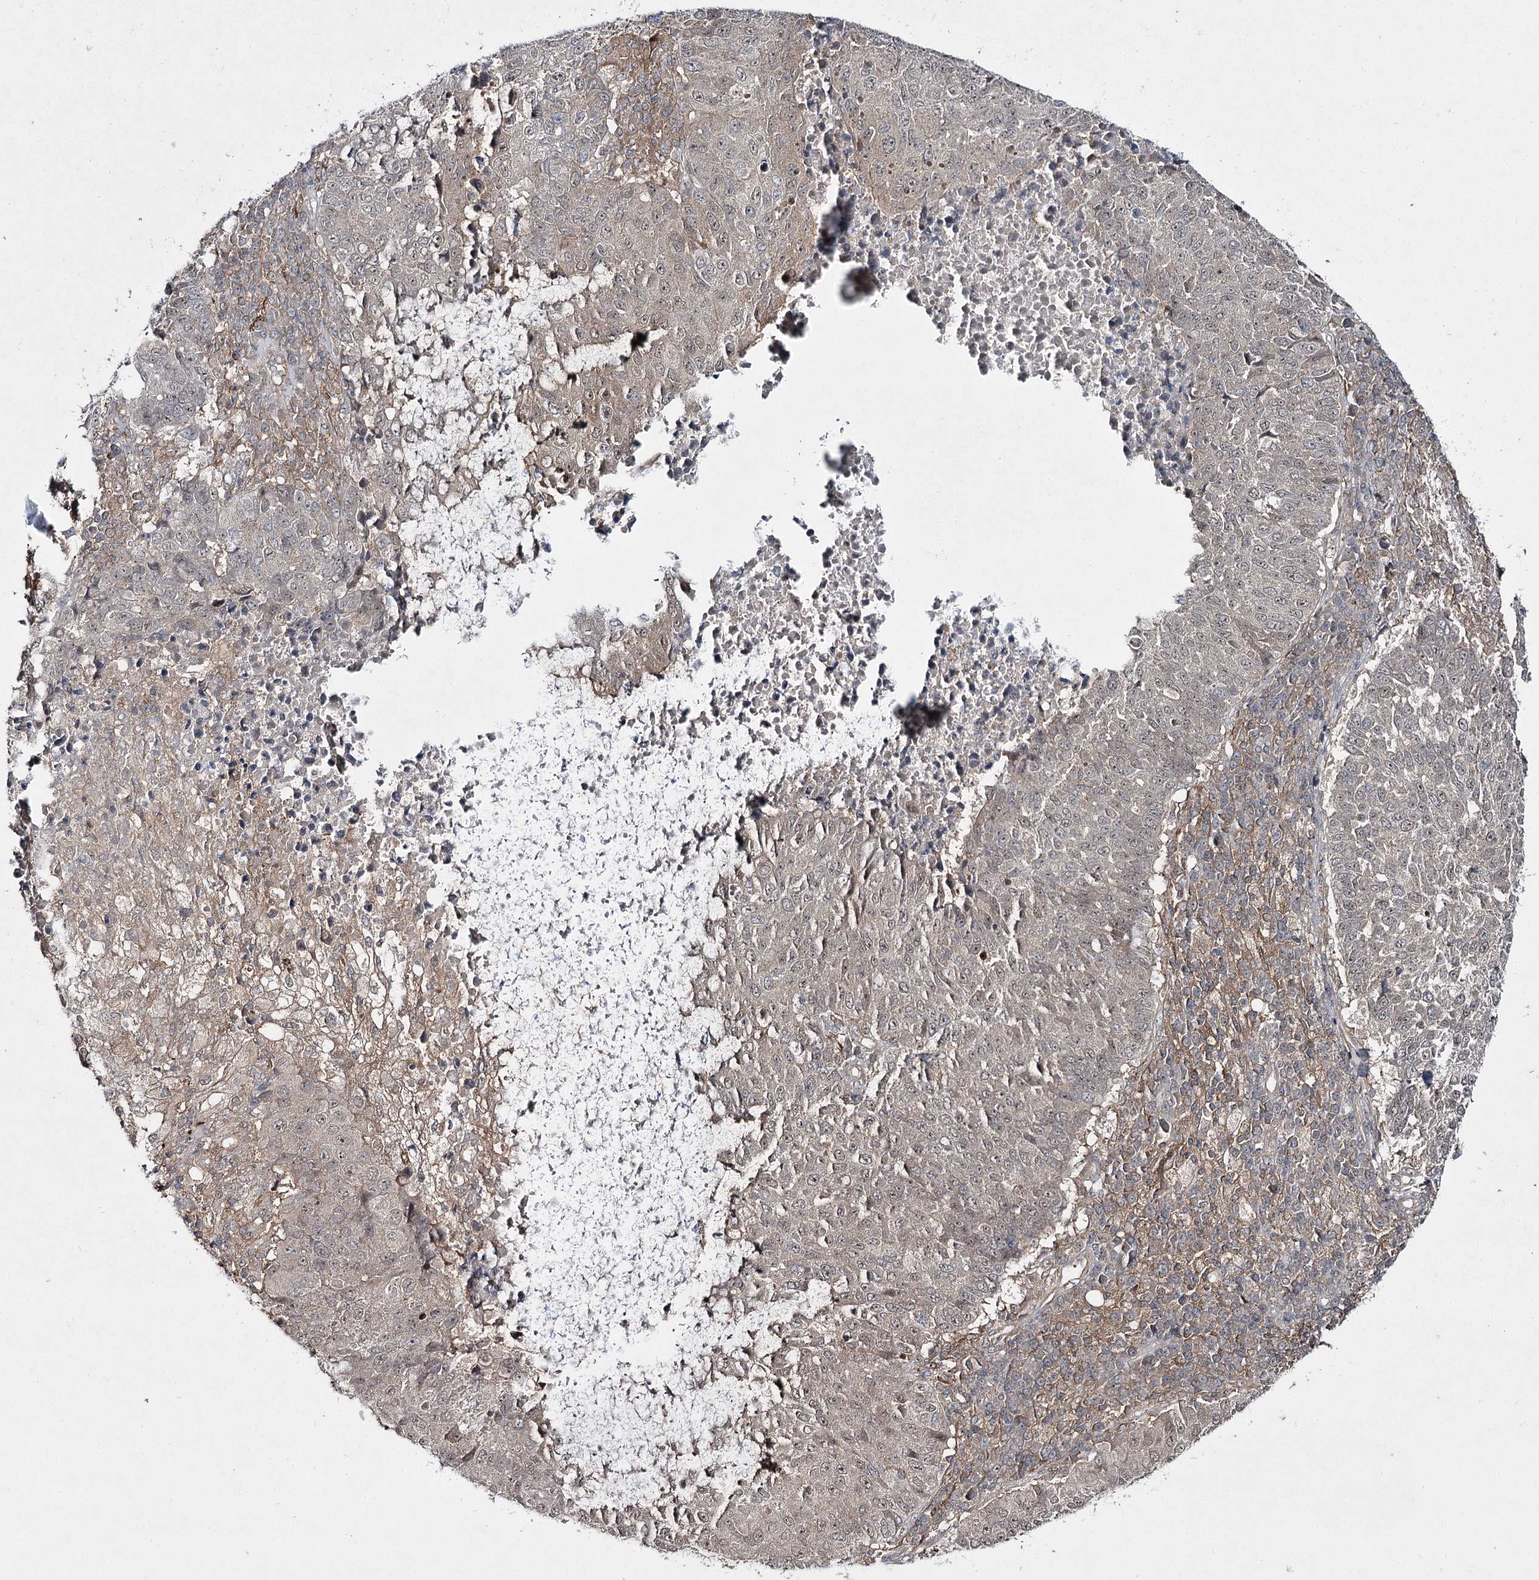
{"staining": {"intensity": "weak", "quantity": "<25%", "location": "cytoplasmic/membranous,nuclear"}, "tissue": "lung cancer", "cell_type": "Tumor cells", "image_type": "cancer", "snomed": [{"axis": "morphology", "description": "Squamous cell carcinoma, NOS"}, {"axis": "topography", "description": "Lung"}], "caption": "The immunohistochemistry (IHC) histopathology image has no significant positivity in tumor cells of squamous cell carcinoma (lung) tissue. The staining is performed using DAB brown chromogen with nuclei counter-stained in using hematoxylin.", "gene": "WDR44", "patient": {"sex": "male", "age": 73}}